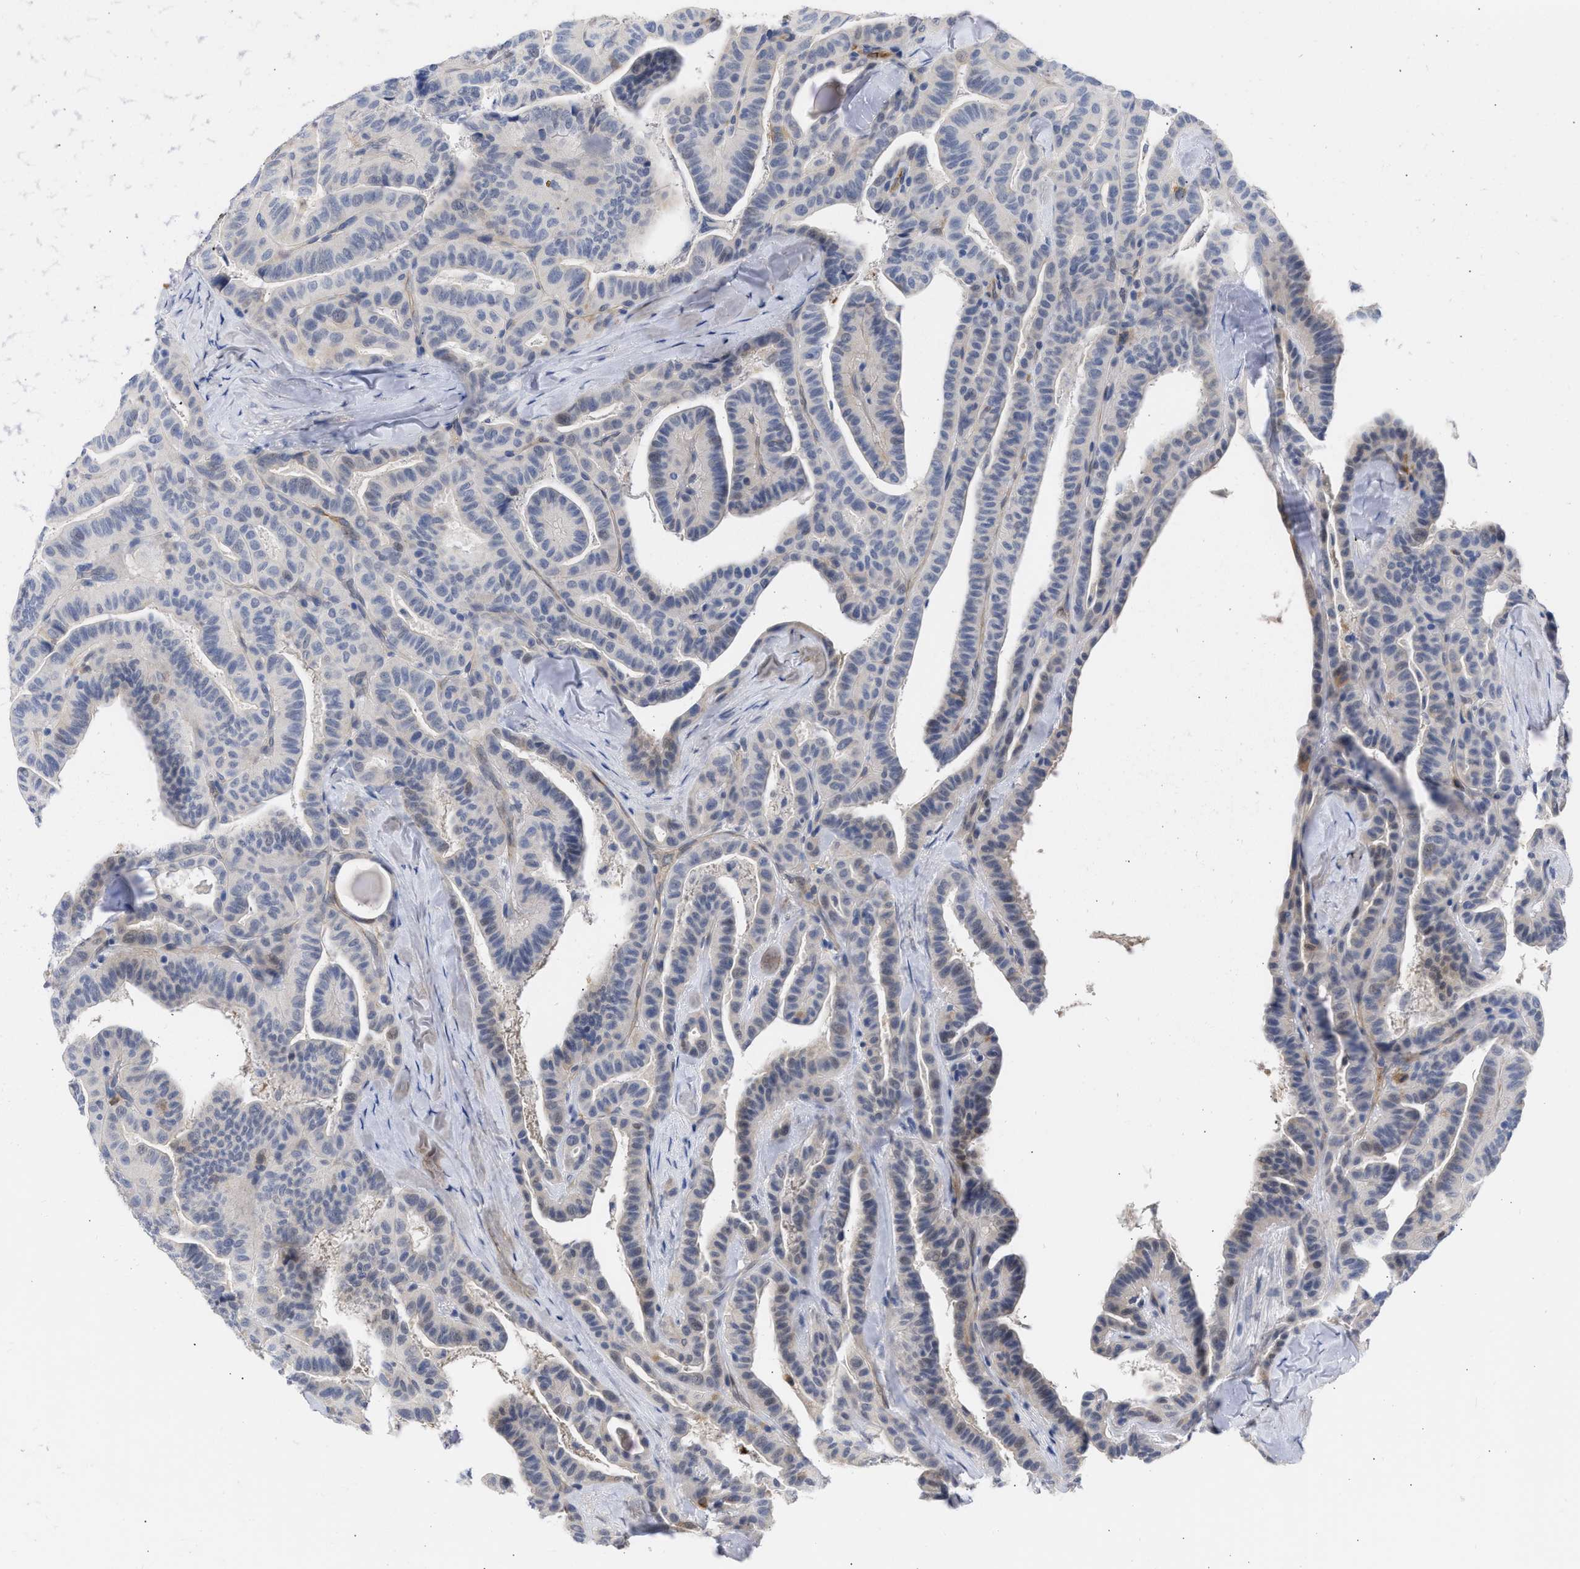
{"staining": {"intensity": "negative", "quantity": "none", "location": "none"}, "tissue": "thyroid cancer", "cell_type": "Tumor cells", "image_type": "cancer", "snomed": [{"axis": "morphology", "description": "Papillary adenocarcinoma, NOS"}, {"axis": "topography", "description": "Thyroid gland"}], "caption": "This is an immunohistochemistry histopathology image of thyroid cancer (papillary adenocarcinoma). There is no positivity in tumor cells.", "gene": "THRA", "patient": {"sex": "male", "age": 77}}